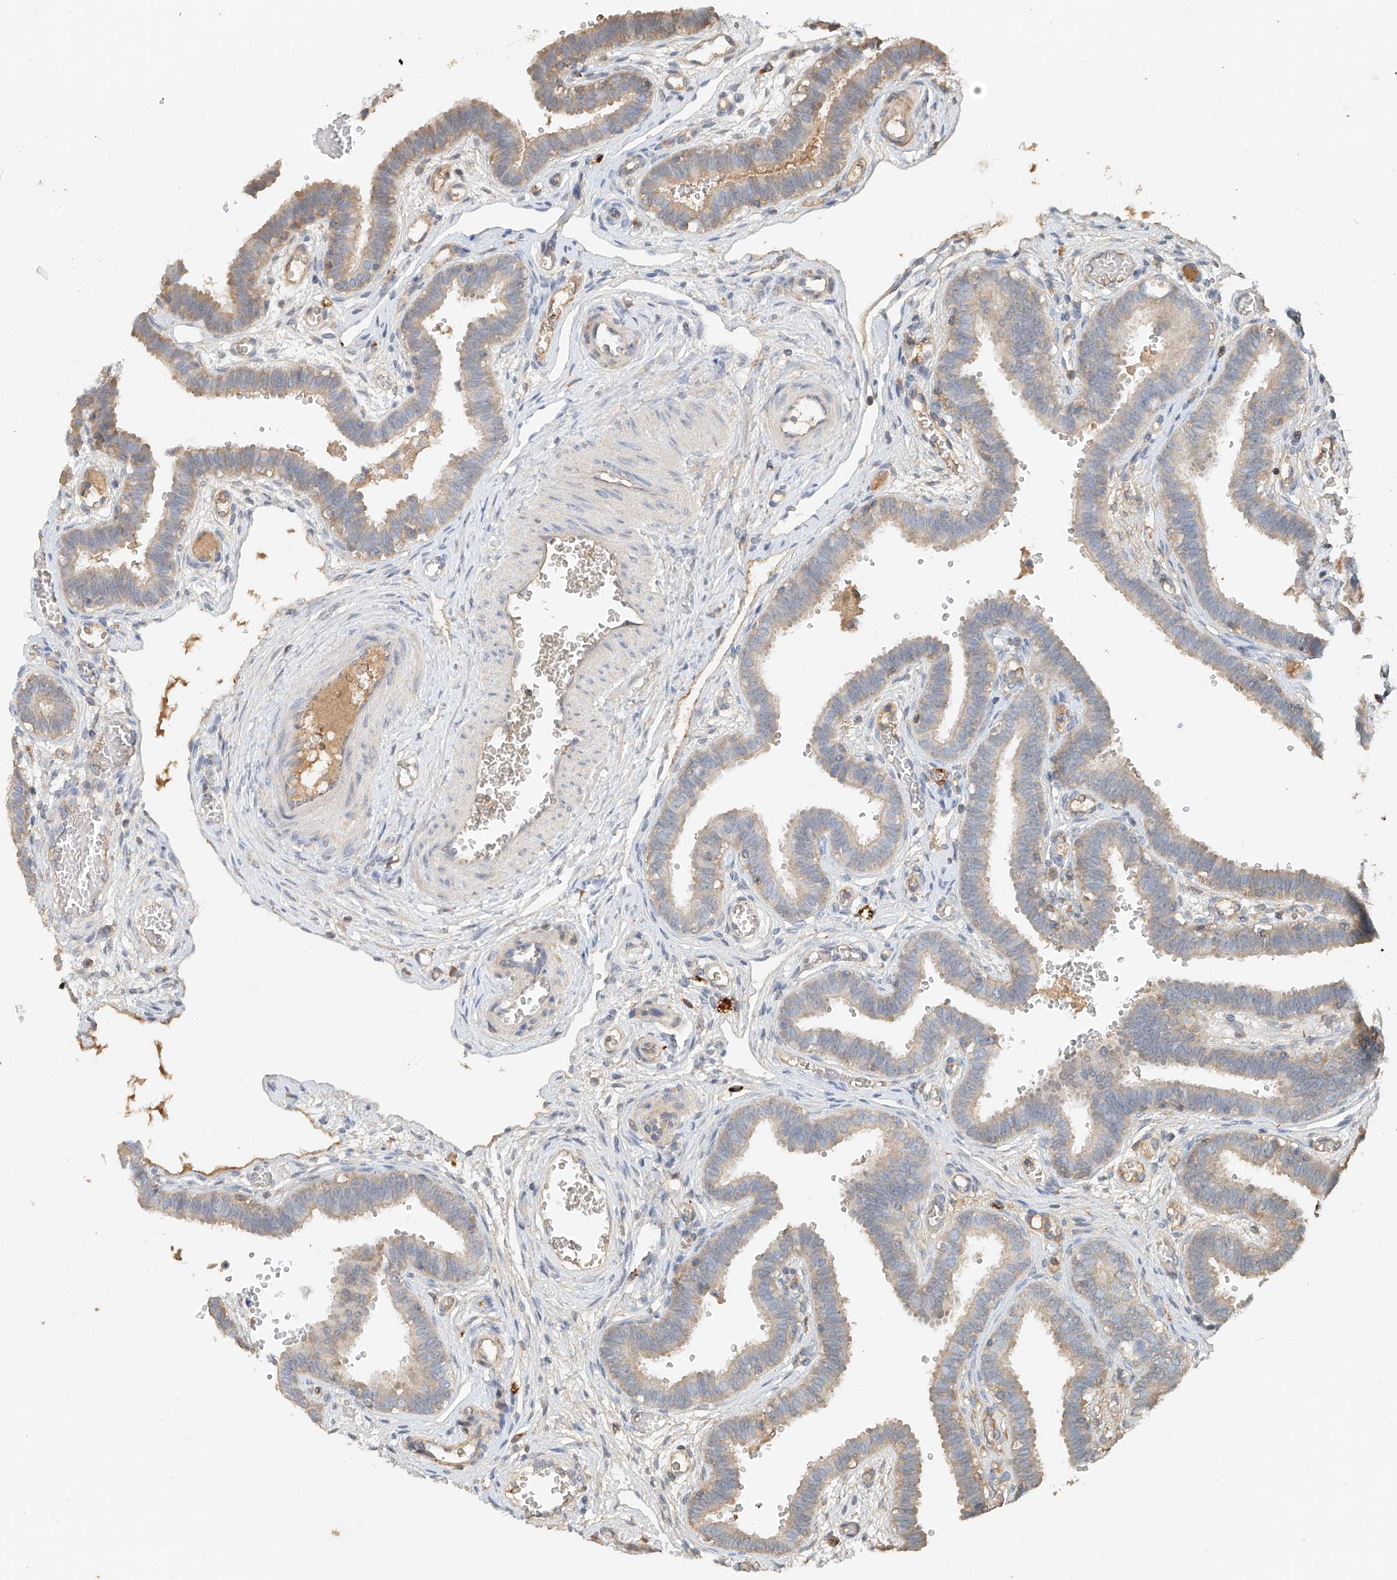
{"staining": {"intensity": "weak", "quantity": "25%-75%", "location": "cytoplasmic/membranous"}, "tissue": "fallopian tube", "cell_type": "Glandular cells", "image_type": "normal", "snomed": [{"axis": "morphology", "description": "Normal tissue, NOS"}, {"axis": "topography", "description": "Fallopian tube"}, {"axis": "topography", "description": "Placenta"}], "caption": "Immunohistochemistry staining of benign fallopian tube, which shows low levels of weak cytoplasmic/membranous staining in about 25%-75% of glandular cells indicating weak cytoplasmic/membranous protein expression. The staining was performed using DAB (3,3'-diaminobenzidine) (brown) for protein detection and nuclei were counterstained in hematoxylin (blue).", "gene": "GNB1L", "patient": {"sex": "female", "age": 32}}